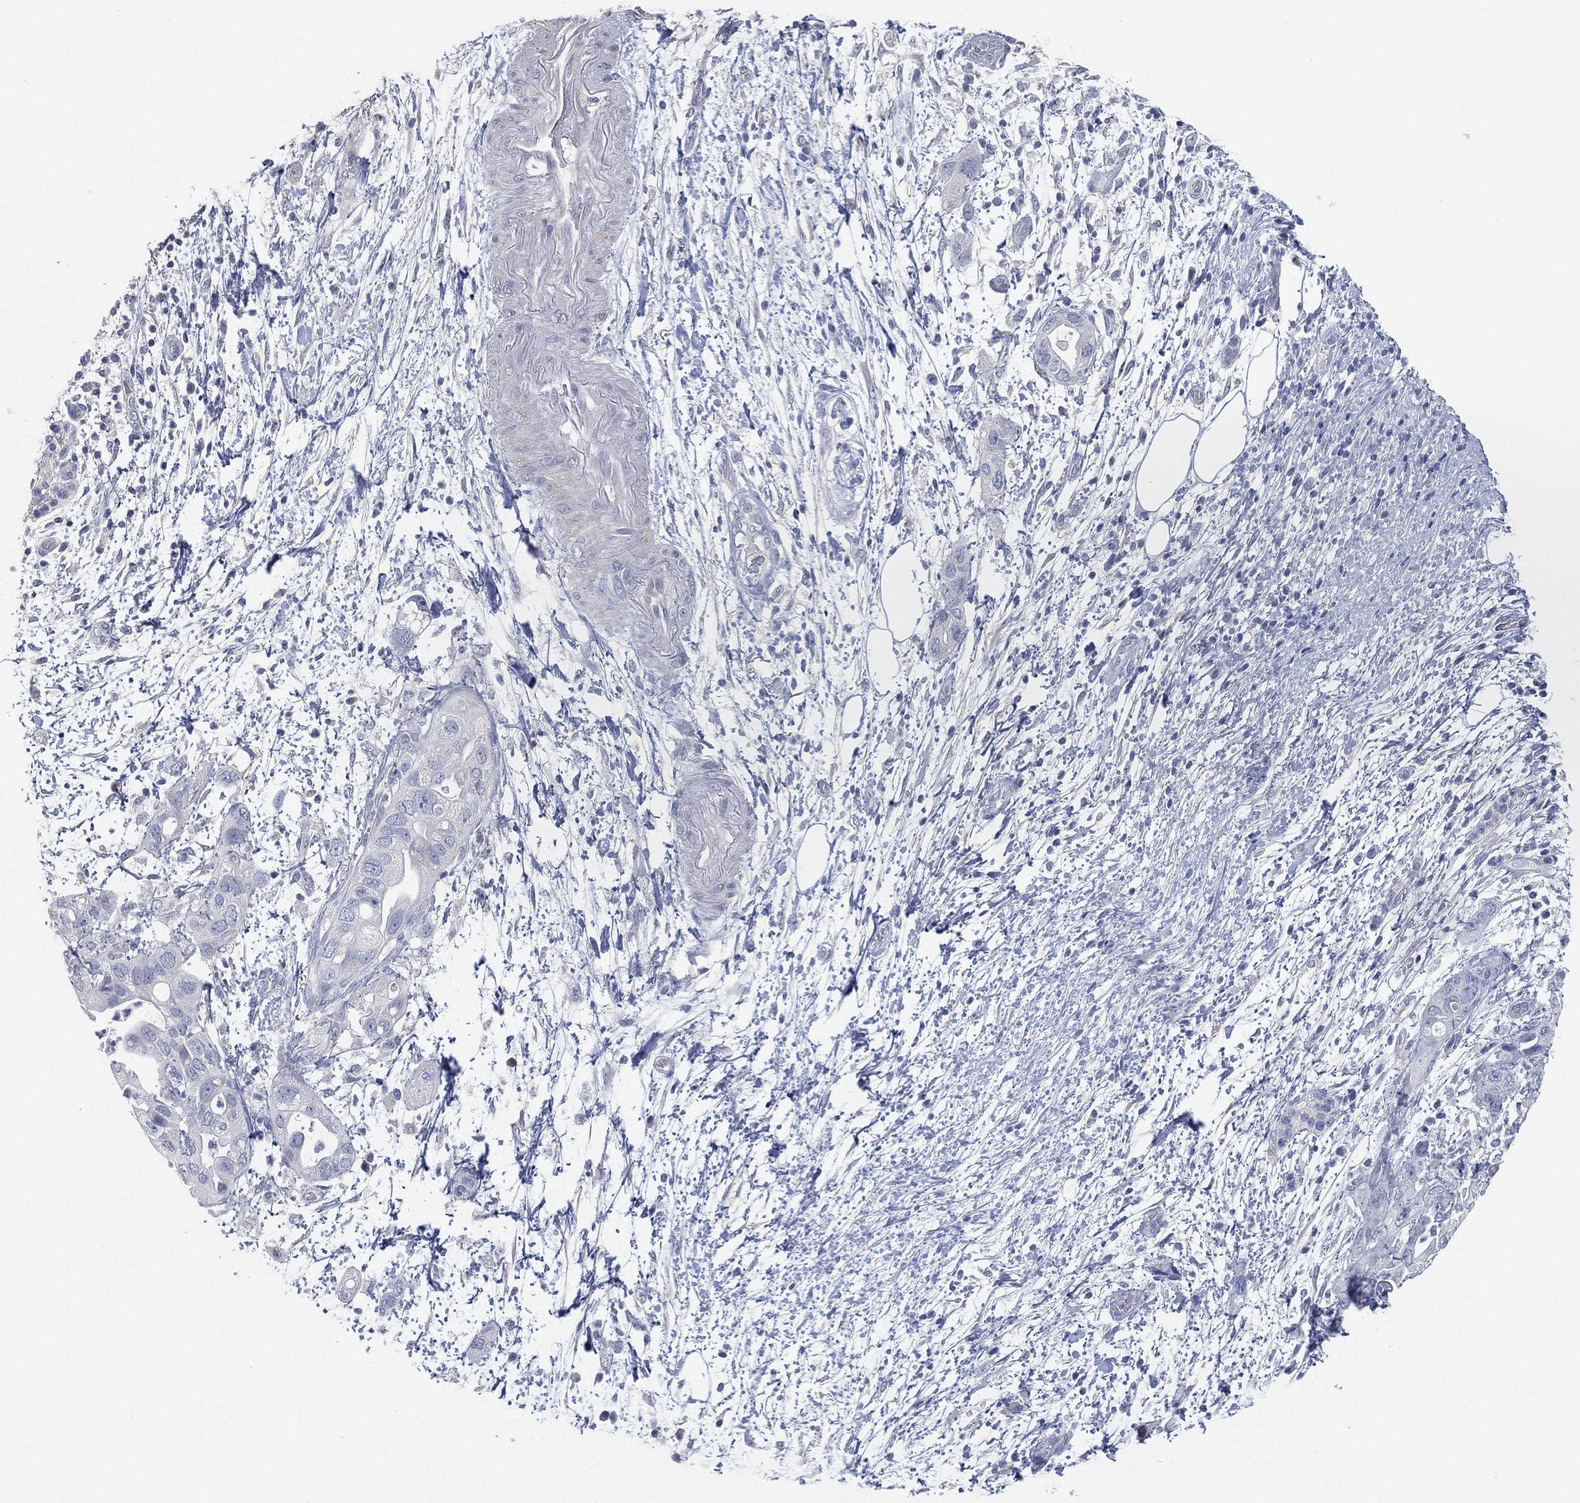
{"staining": {"intensity": "negative", "quantity": "none", "location": "none"}, "tissue": "pancreatic cancer", "cell_type": "Tumor cells", "image_type": "cancer", "snomed": [{"axis": "morphology", "description": "Adenocarcinoma, NOS"}, {"axis": "topography", "description": "Pancreas"}], "caption": "Tumor cells are negative for protein expression in human pancreatic adenocarcinoma.", "gene": "FAM187B", "patient": {"sex": "female", "age": 72}}